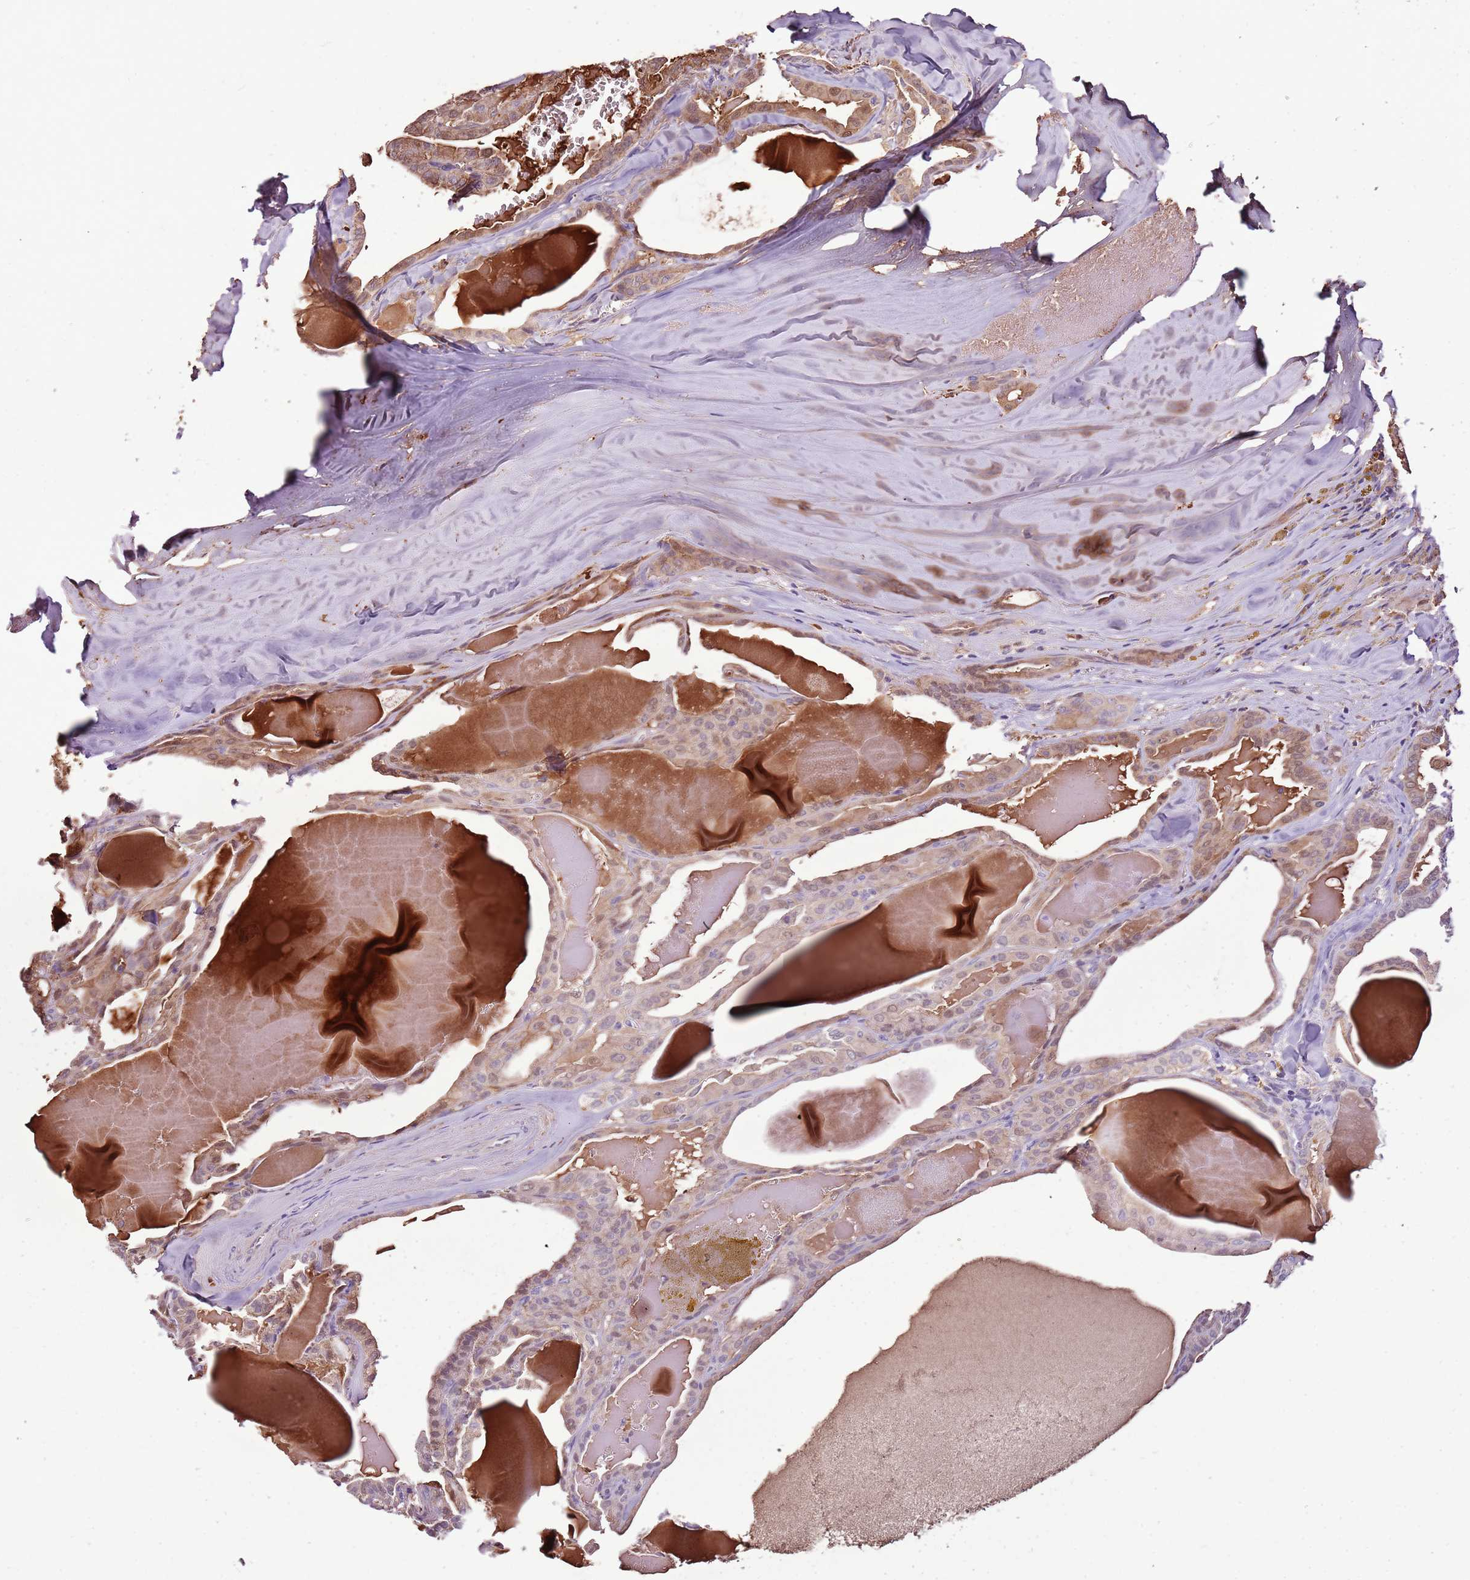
{"staining": {"intensity": "moderate", "quantity": "<25%", "location": "cytoplasmic/membranous,nuclear"}, "tissue": "thyroid cancer", "cell_type": "Tumor cells", "image_type": "cancer", "snomed": [{"axis": "morphology", "description": "Papillary adenocarcinoma, NOS"}, {"axis": "topography", "description": "Thyroid gland"}], "caption": "Protein staining reveals moderate cytoplasmic/membranous and nuclear staining in about <25% of tumor cells in papillary adenocarcinoma (thyroid). The protein of interest is stained brown, and the nuclei are stained in blue (DAB IHC with brightfield microscopy, high magnification).", "gene": "DENR", "patient": {"sex": "male", "age": 52}}